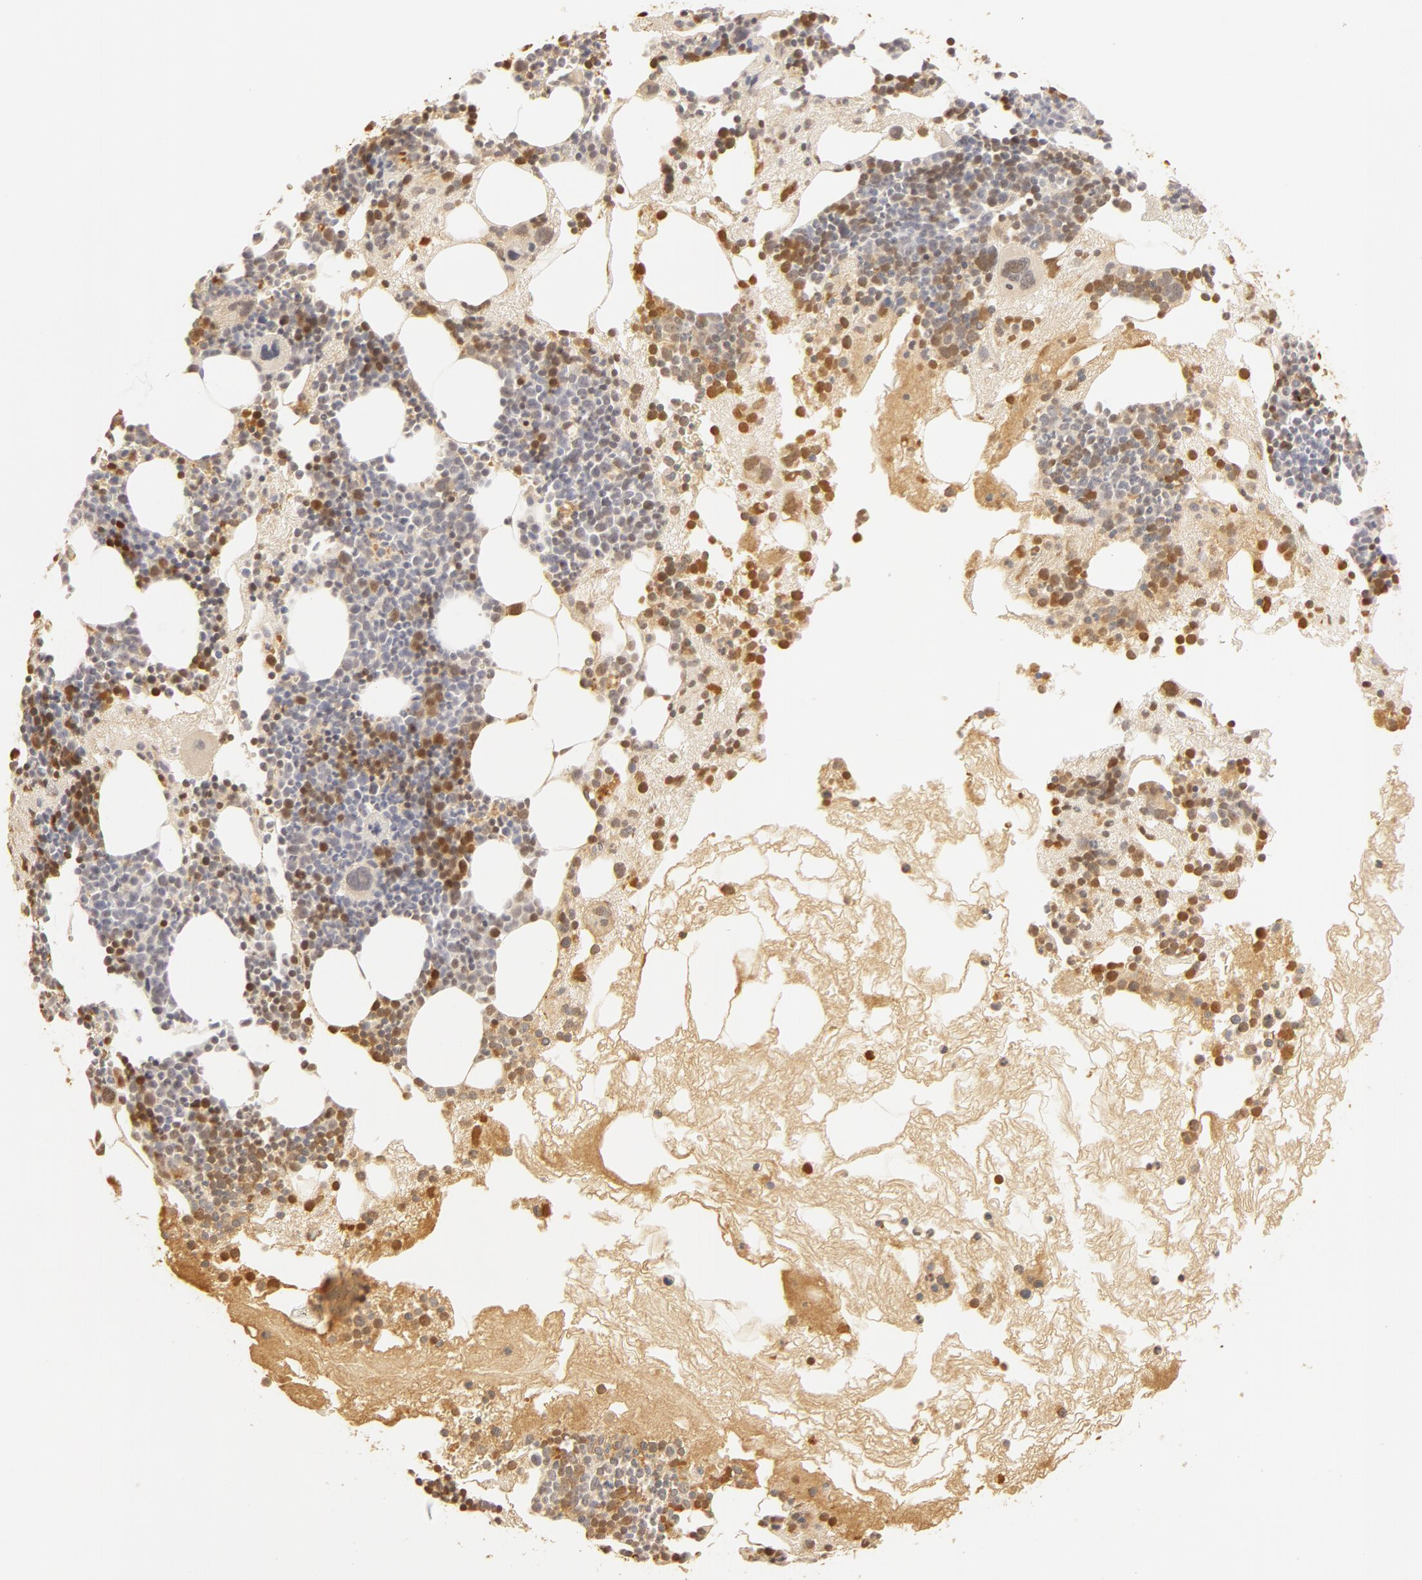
{"staining": {"intensity": "moderate", "quantity": "25%-75%", "location": "nuclear"}, "tissue": "bone marrow", "cell_type": "Hematopoietic cells", "image_type": "normal", "snomed": [{"axis": "morphology", "description": "Normal tissue, NOS"}, {"axis": "topography", "description": "Bone marrow"}], "caption": "Immunohistochemical staining of normal bone marrow displays medium levels of moderate nuclear staining in approximately 25%-75% of hematopoietic cells. The protein is stained brown, and the nuclei are stained in blue (DAB (3,3'-diaminobenzidine) IHC with brightfield microscopy, high magnification).", "gene": "CA2", "patient": {"sex": "male", "age": 75}}